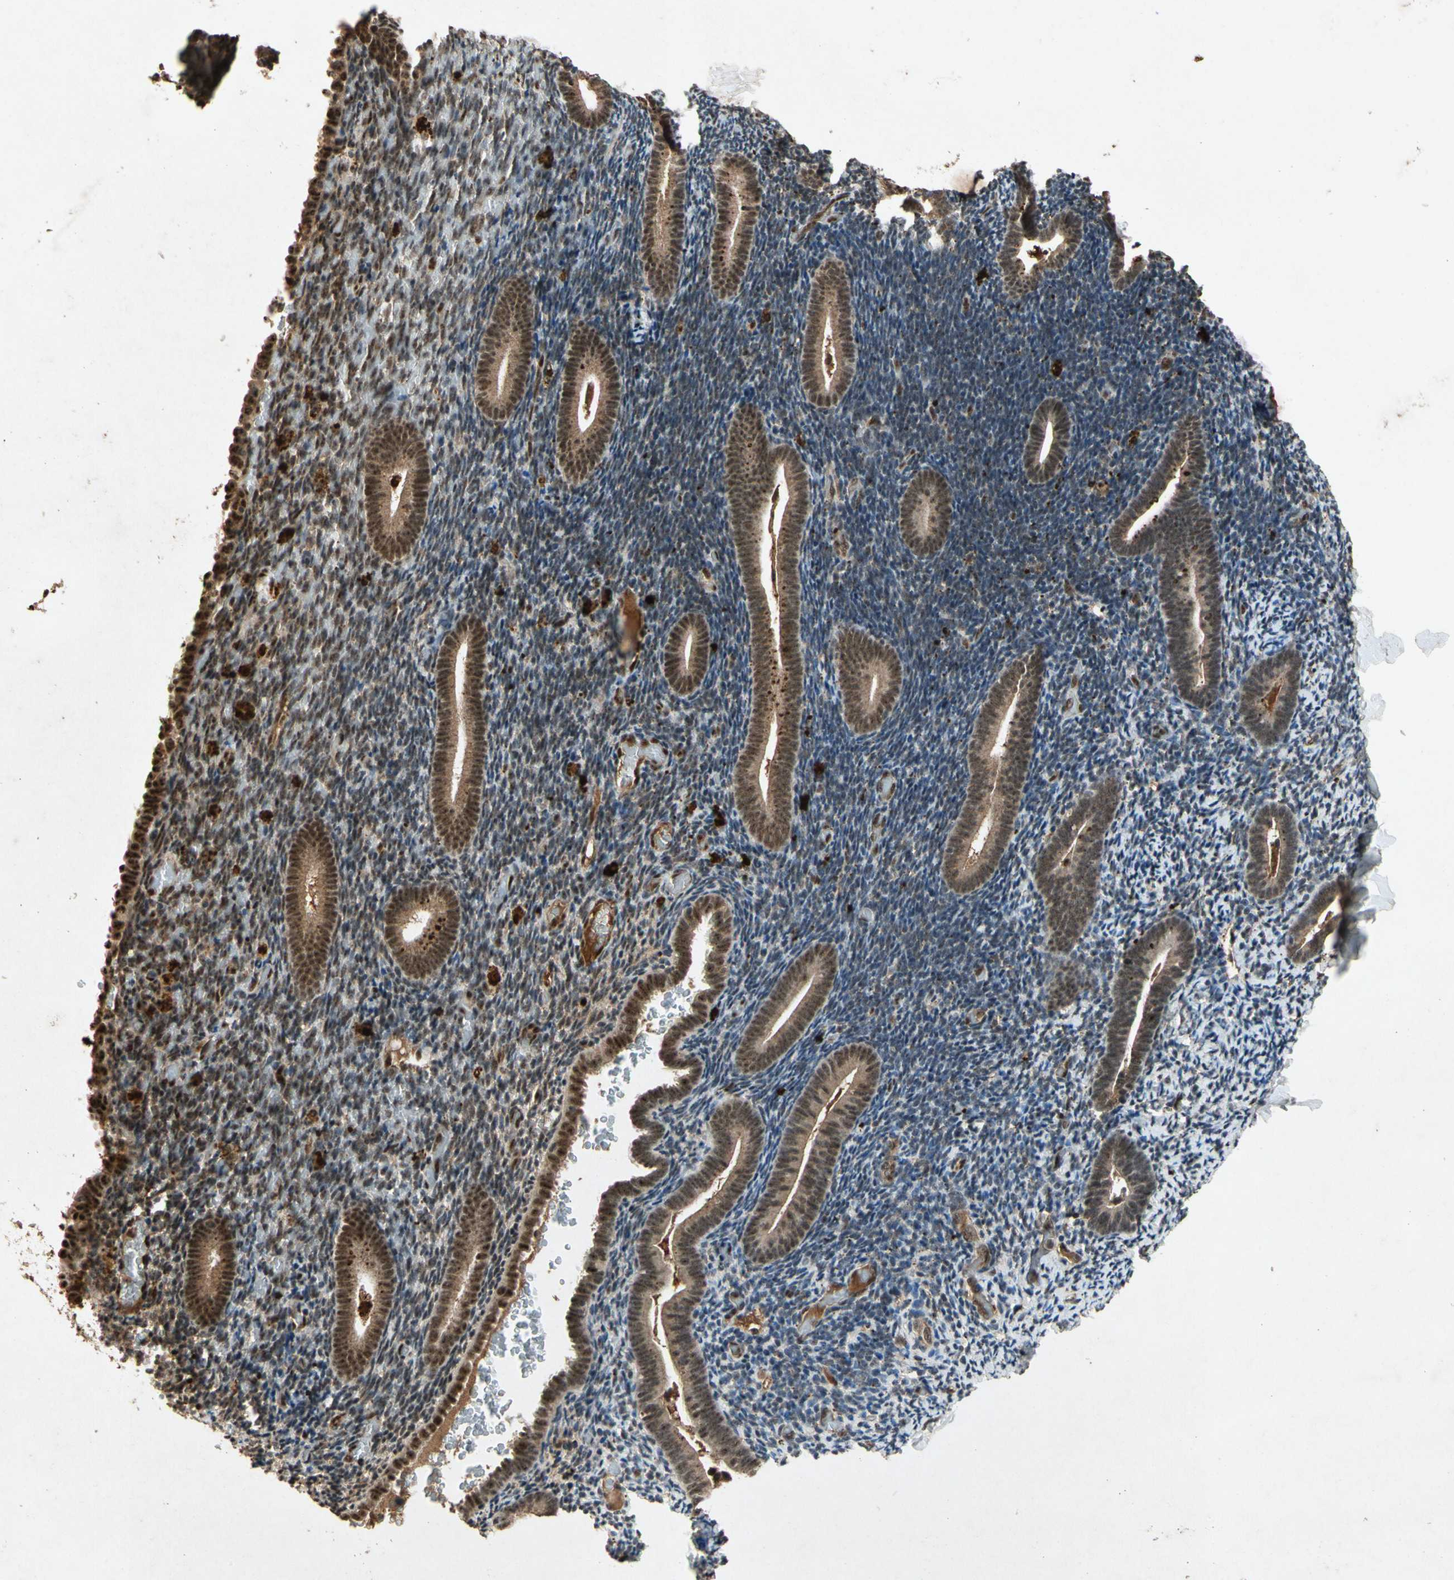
{"staining": {"intensity": "moderate", "quantity": "25%-75%", "location": "cytoplasmic/membranous,nuclear"}, "tissue": "endometrium", "cell_type": "Cells in endometrial stroma", "image_type": "normal", "snomed": [{"axis": "morphology", "description": "Normal tissue, NOS"}, {"axis": "topography", "description": "Endometrium"}], "caption": "Immunohistochemical staining of normal human endometrium exhibits medium levels of moderate cytoplasmic/membranous,nuclear staining in approximately 25%-75% of cells in endometrial stroma. (DAB (3,3'-diaminobenzidine) IHC with brightfield microscopy, high magnification).", "gene": "PML", "patient": {"sex": "female", "age": 51}}